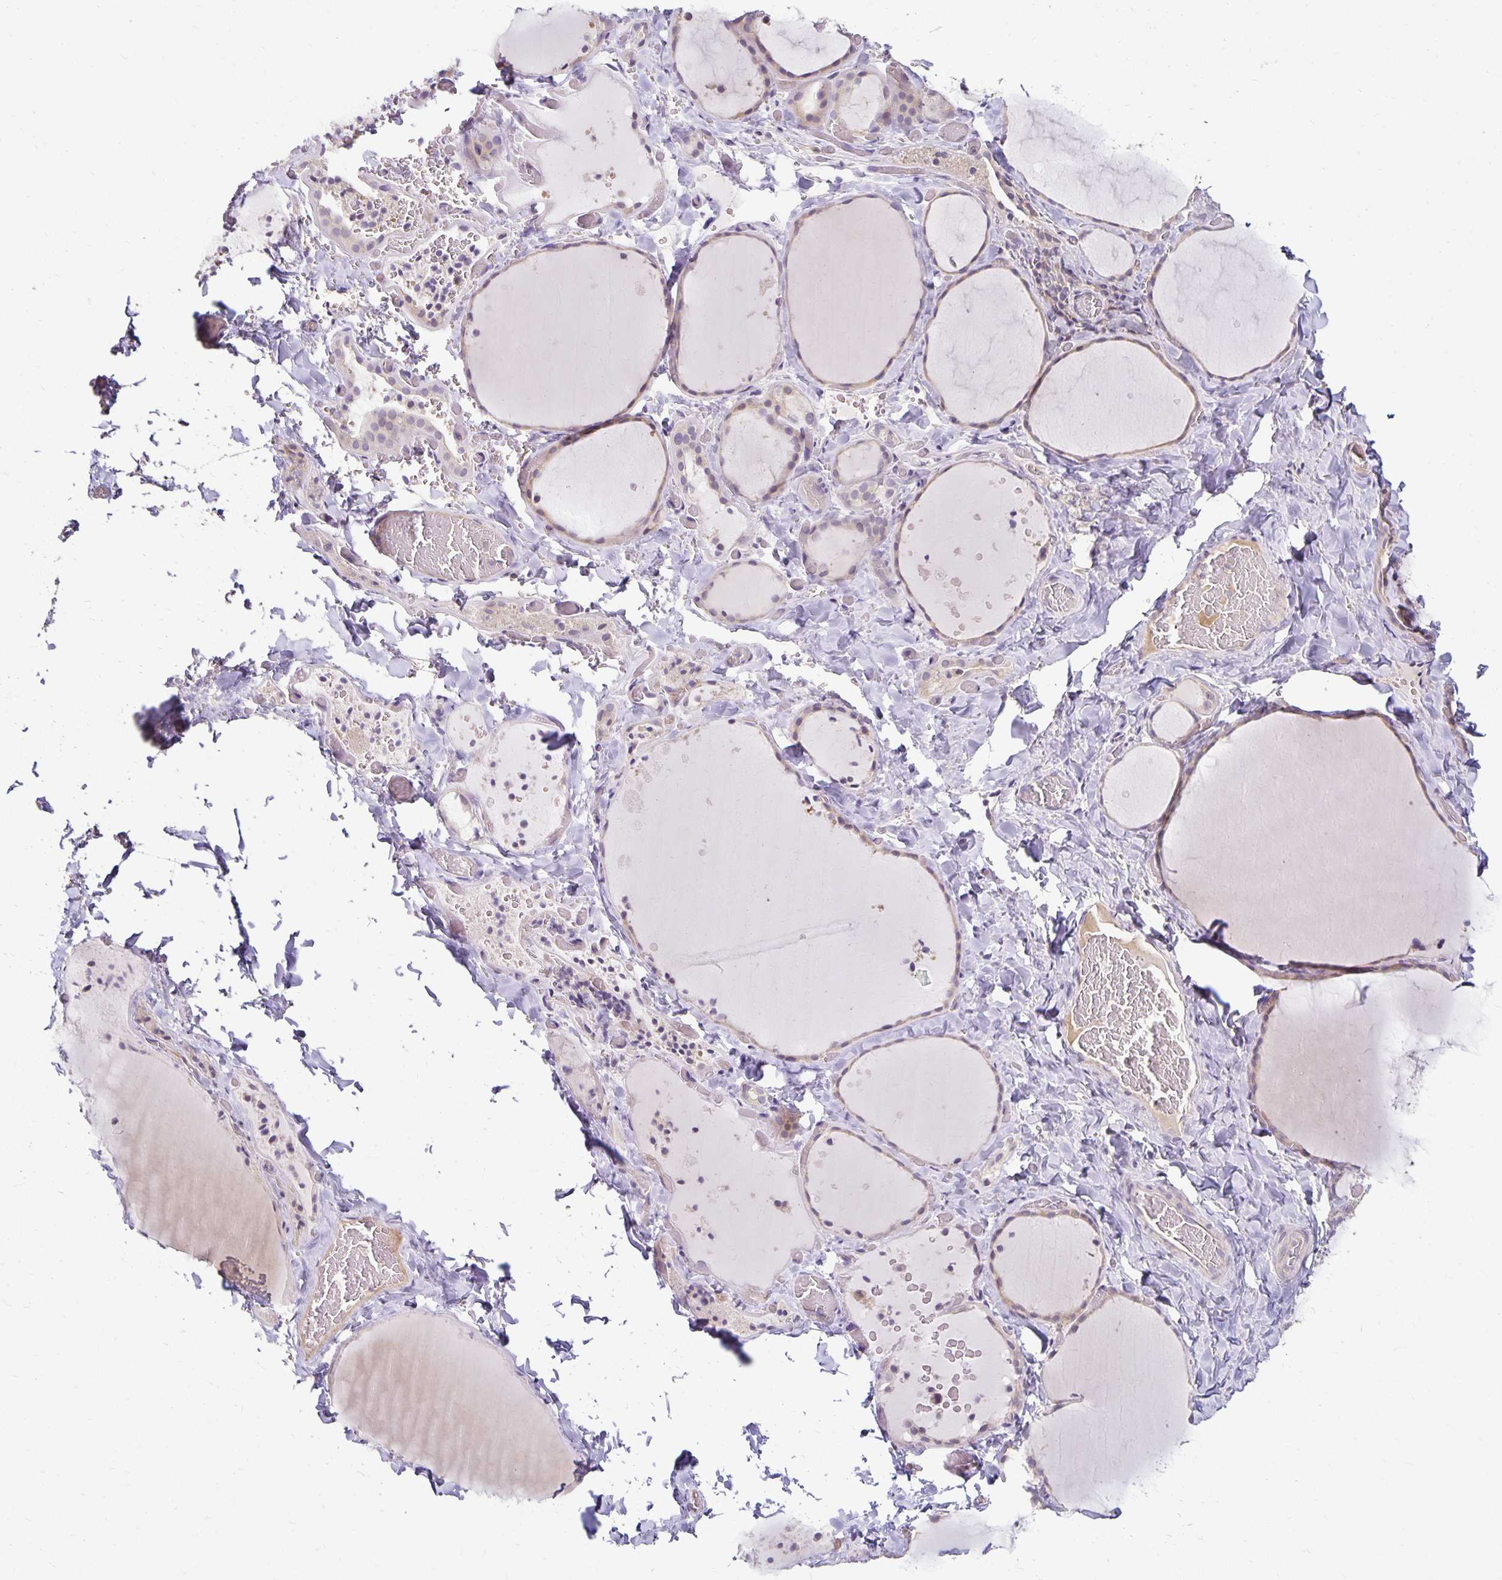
{"staining": {"intensity": "weak", "quantity": "25%-75%", "location": "cytoplasmic/membranous"}, "tissue": "thyroid gland", "cell_type": "Glandular cells", "image_type": "normal", "snomed": [{"axis": "morphology", "description": "Normal tissue, NOS"}, {"axis": "topography", "description": "Thyroid gland"}], "caption": "IHC (DAB (3,3'-diaminobenzidine)) staining of unremarkable thyroid gland reveals weak cytoplasmic/membranous protein expression in about 25%-75% of glandular cells.", "gene": "CST6", "patient": {"sex": "female", "age": 36}}